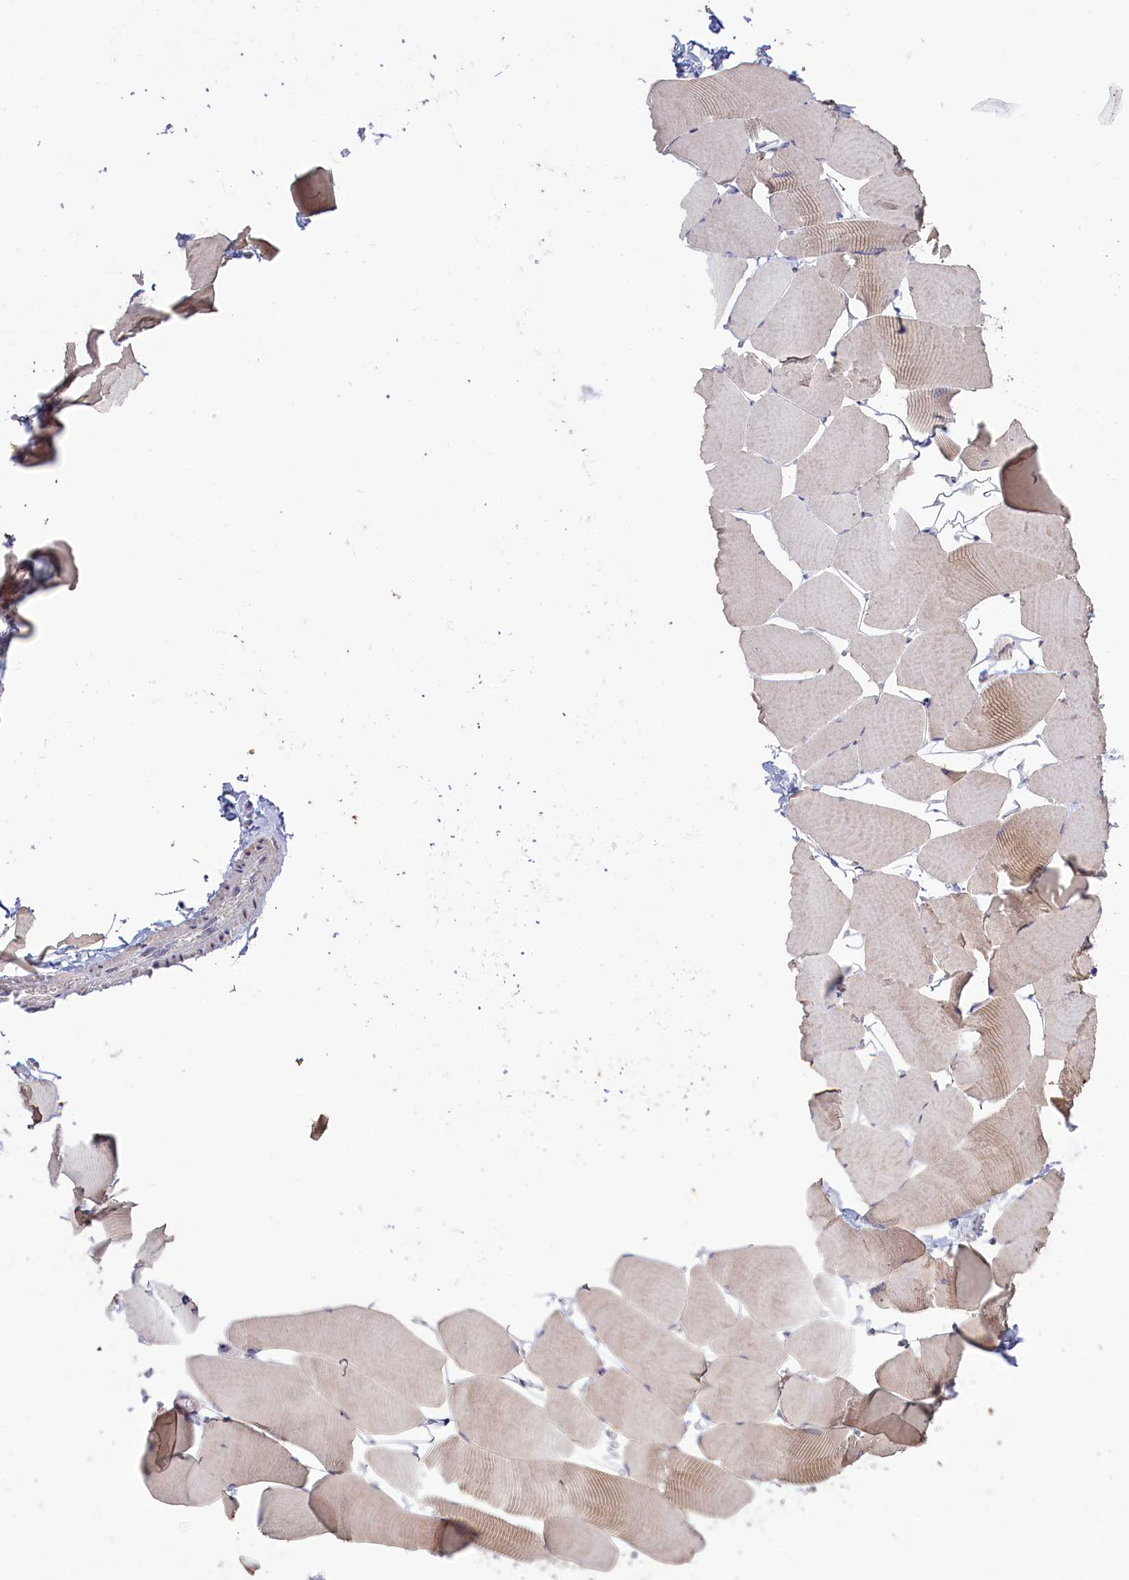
{"staining": {"intensity": "weak", "quantity": "<25%", "location": "cytoplasmic/membranous"}, "tissue": "skeletal muscle", "cell_type": "Myocytes", "image_type": "normal", "snomed": [{"axis": "morphology", "description": "Normal tissue, NOS"}, {"axis": "topography", "description": "Skeletal muscle"}], "caption": "DAB (3,3'-diaminobenzidine) immunohistochemical staining of benign human skeletal muscle demonstrates no significant positivity in myocytes.", "gene": "ATF7IP2", "patient": {"sex": "male", "age": 25}}